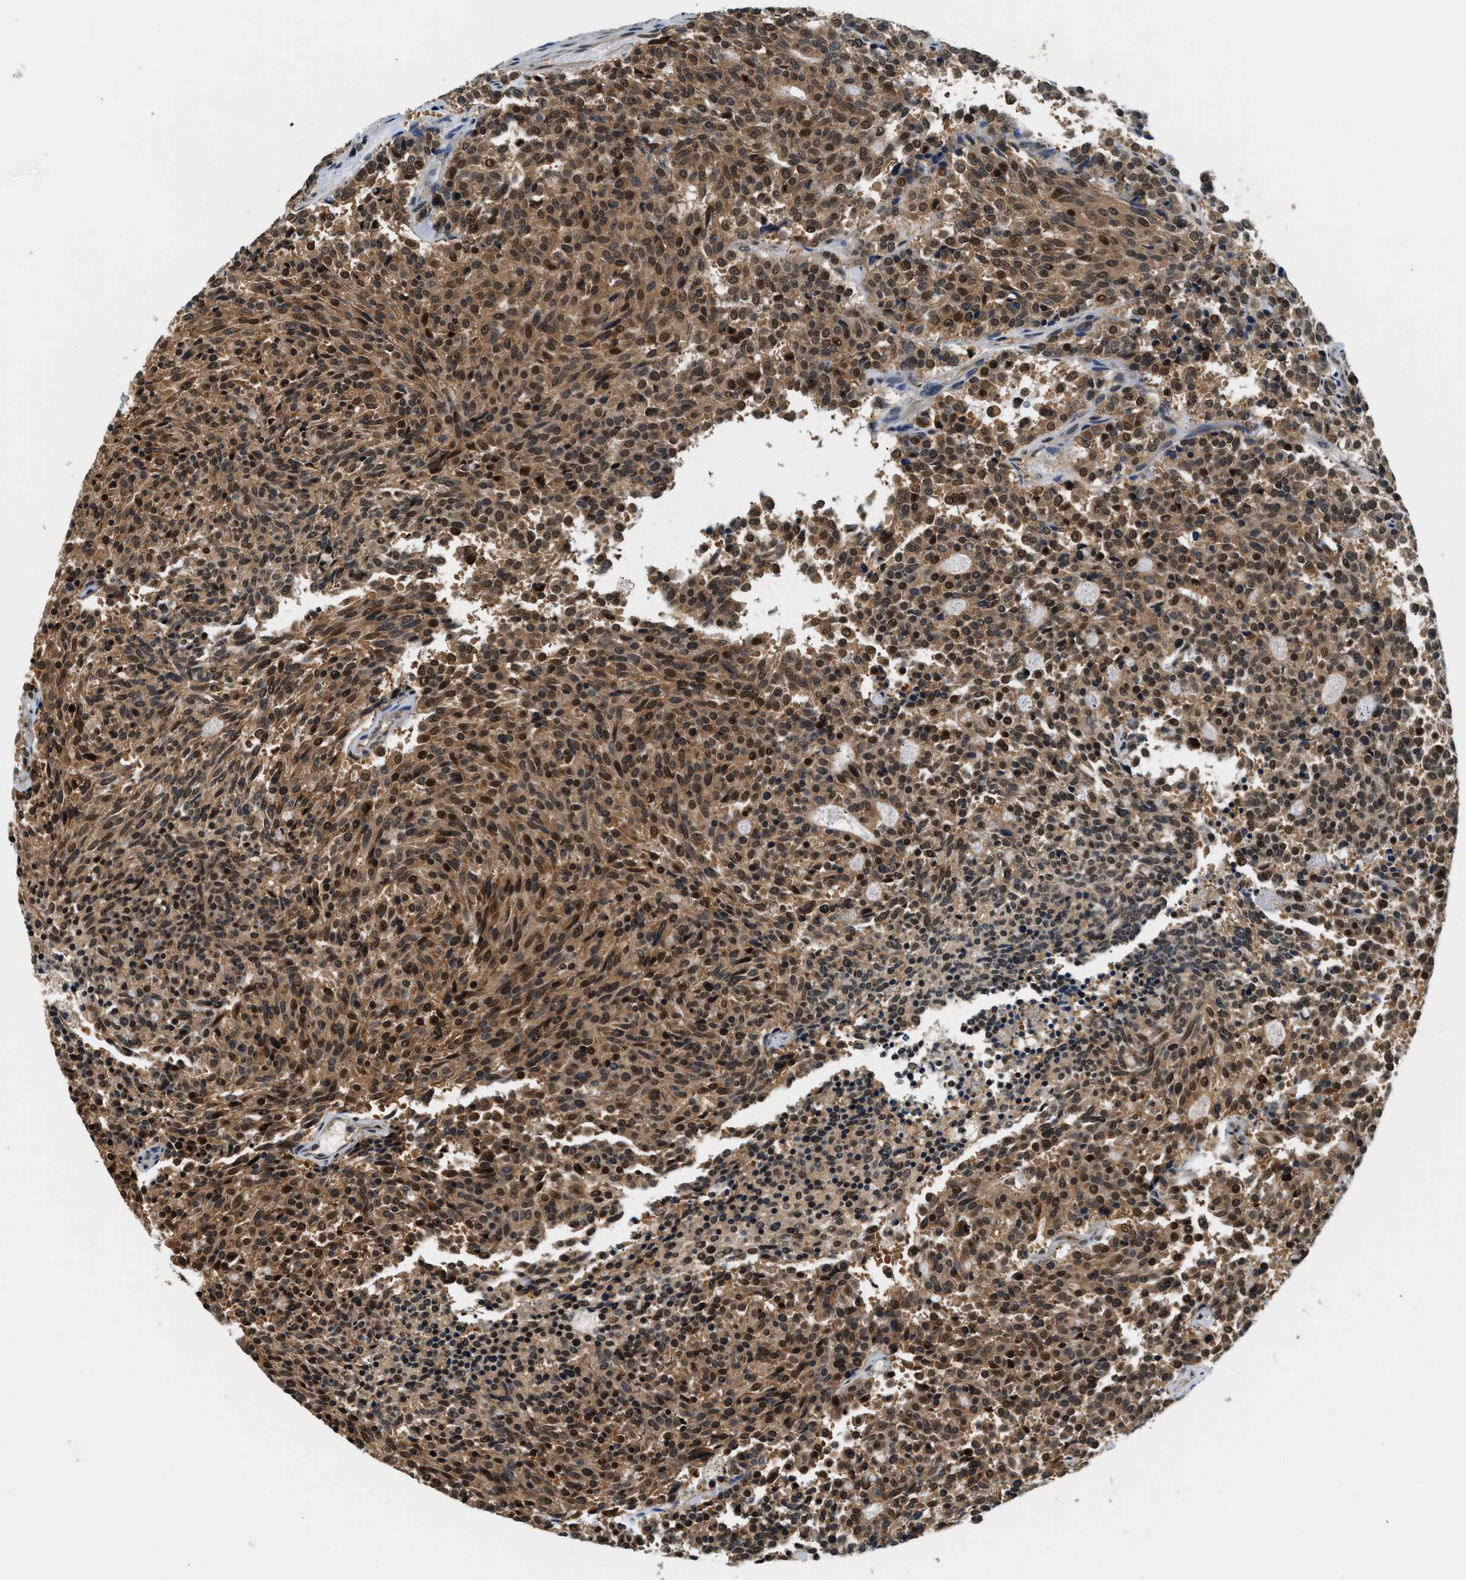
{"staining": {"intensity": "strong", "quantity": ">75%", "location": "cytoplasmic/membranous,nuclear"}, "tissue": "carcinoid", "cell_type": "Tumor cells", "image_type": "cancer", "snomed": [{"axis": "morphology", "description": "Carcinoid, malignant, NOS"}, {"axis": "topography", "description": "Pancreas"}], "caption": "Immunohistochemistry (IHC) of carcinoid displays high levels of strong cytoplasmic/membranous and nuclear staining in about >75% of tumor cells.", "gene": "PSMD3", "patient": {"sex": "female", "age": 54}}